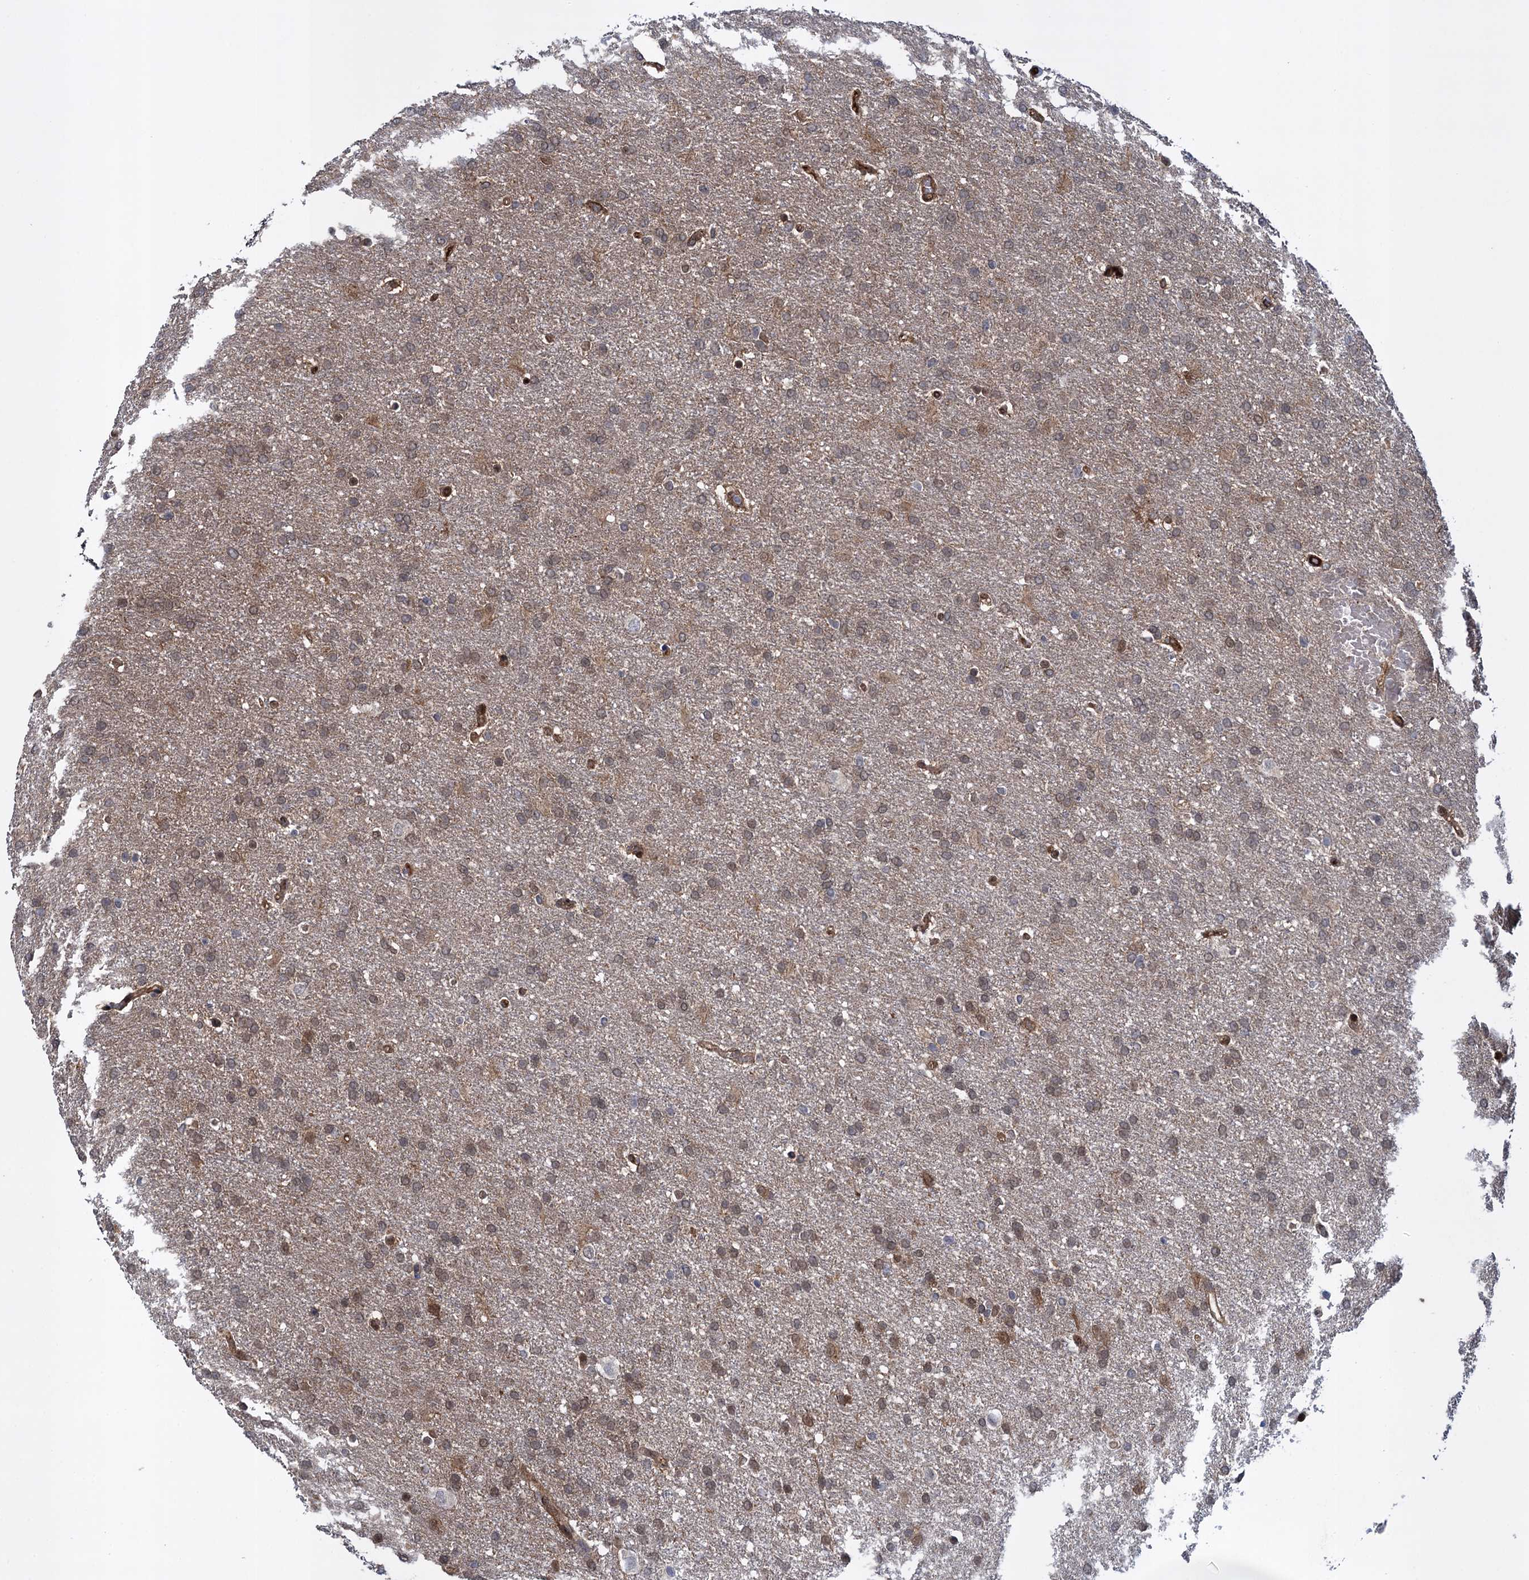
{"staining": {"intensity": "weak", "quantity": "25%-75%", "location": "cytoplasmic/membranous"}, "tissue": "glioma", "cell_type": "Tumor cells", "image_type": "cancer", "snomed": [{"axis": "morphology", "description": "Glioma, malignant, High grade"}, {"axis": "topography", "description": "Brain"}], "caption": "Immunohistochemistry photomicrograph of human high-grade glioma (malignant) stained for a protein (brown), which demonstrates low levels of weak cytoplasmic/membranous positivity in approximately 25%-75% of tumor cells.", "gene": "GLO1", "patient": {"sex": "male", "age": 72}}